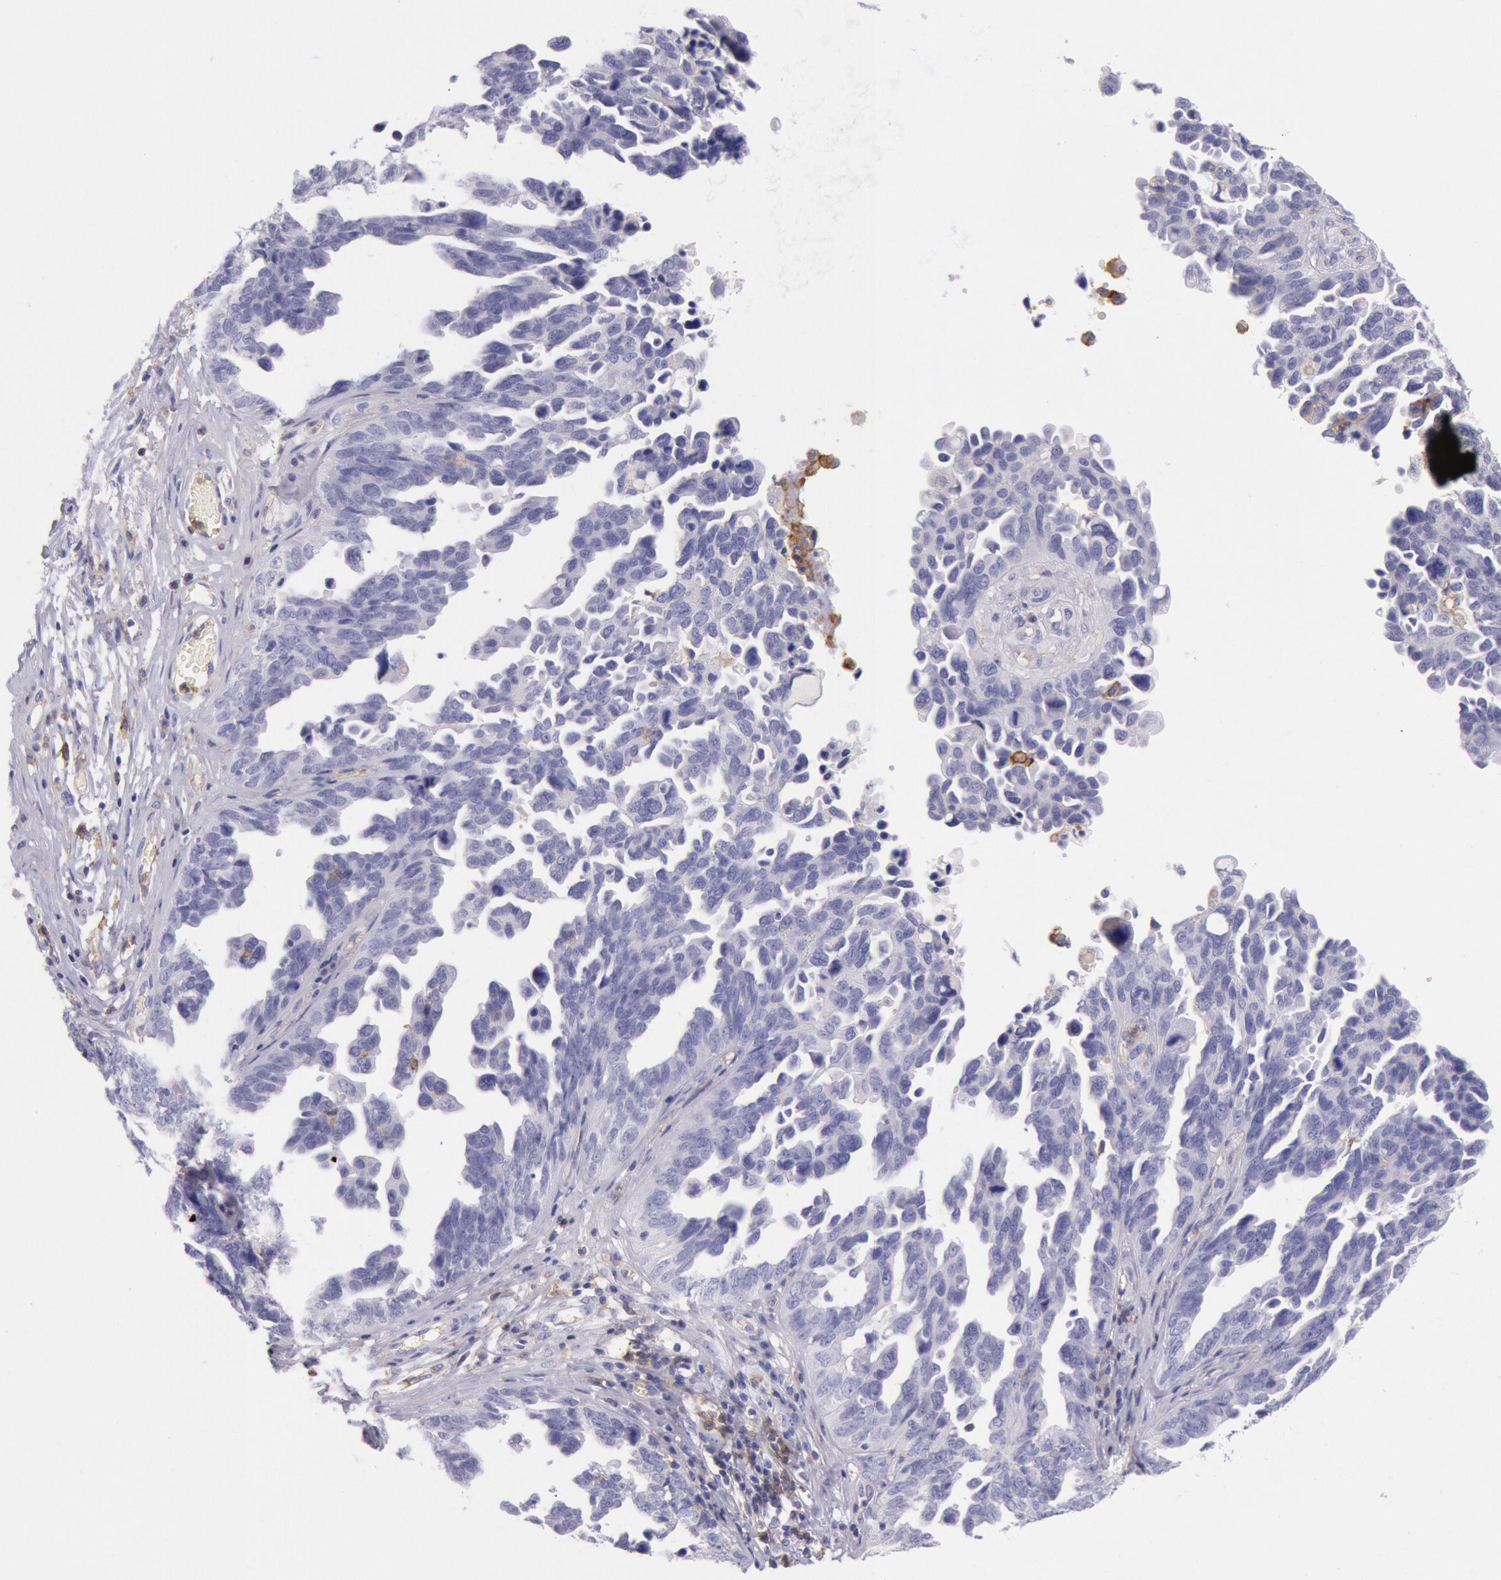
{"staining": {"intensity": "negative", "quantity": "none", "location": "none"}, "tissue": "ovarian cancer", "cell_type": "Tumor cells", "image_type": "cancer", "snomed": [{"axis": "morphology", "description": "Cystadenocarcinoma, serous, NOS"}, {"axis": "topography", "description": "Ovary"}], "caption": "Immunohistochemistry (IHC) histopathology image of neoplastic tissue: serous cystadenocarcinoma (ovarian) stained with DAB (3,3'-diaminobenzidine) reveals no significant protein positivity in tumor cells.", "gene": "LYN", "patient": {"sex": "female", "age": 64}}